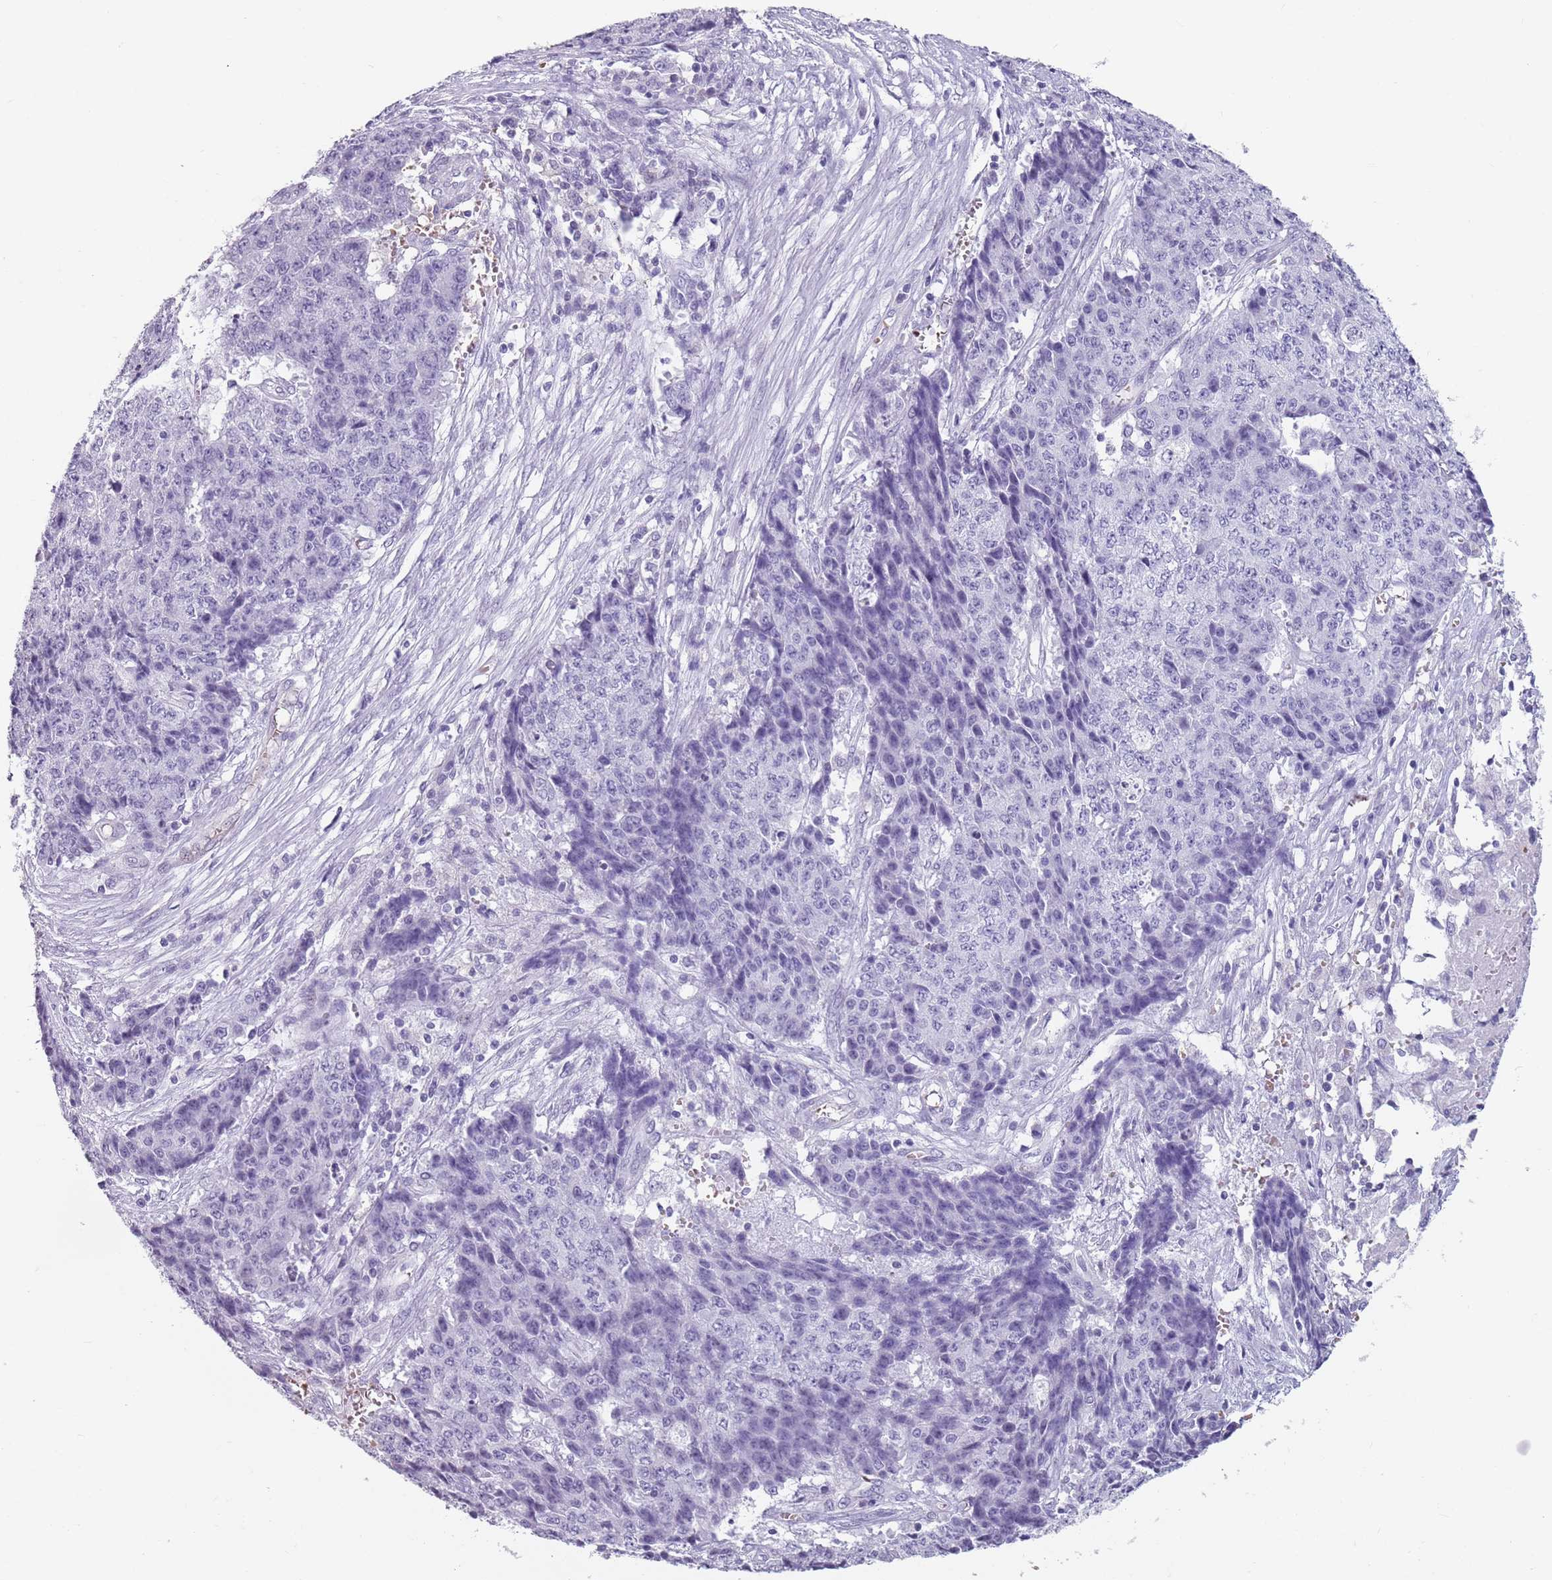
{"staining": {"intensity": "negative", "quantity": "none", "location": "none"}, "tissue": "ovarian cancer", "cell_type": "Tumor cells", "image_type": "cancer", "snomed": [{"axis": "morphology", "description": "Carcinoma, endometroid"}, {"axis": "topography", "description": "Ovary"}], "caption": "This photomicrograph is of ovarian cancer (endometroid carcinoma) stained with IHC to label a protein in brown with the nuclei are counter-stained blue. There is no expression in tumor cells. (DAB (3,3'-diaminobenzidine) immunohistochemistry with hematoxylin counter stain).", "gene": "SPESP1", "patient": {"sex": "female", "age": 42}}